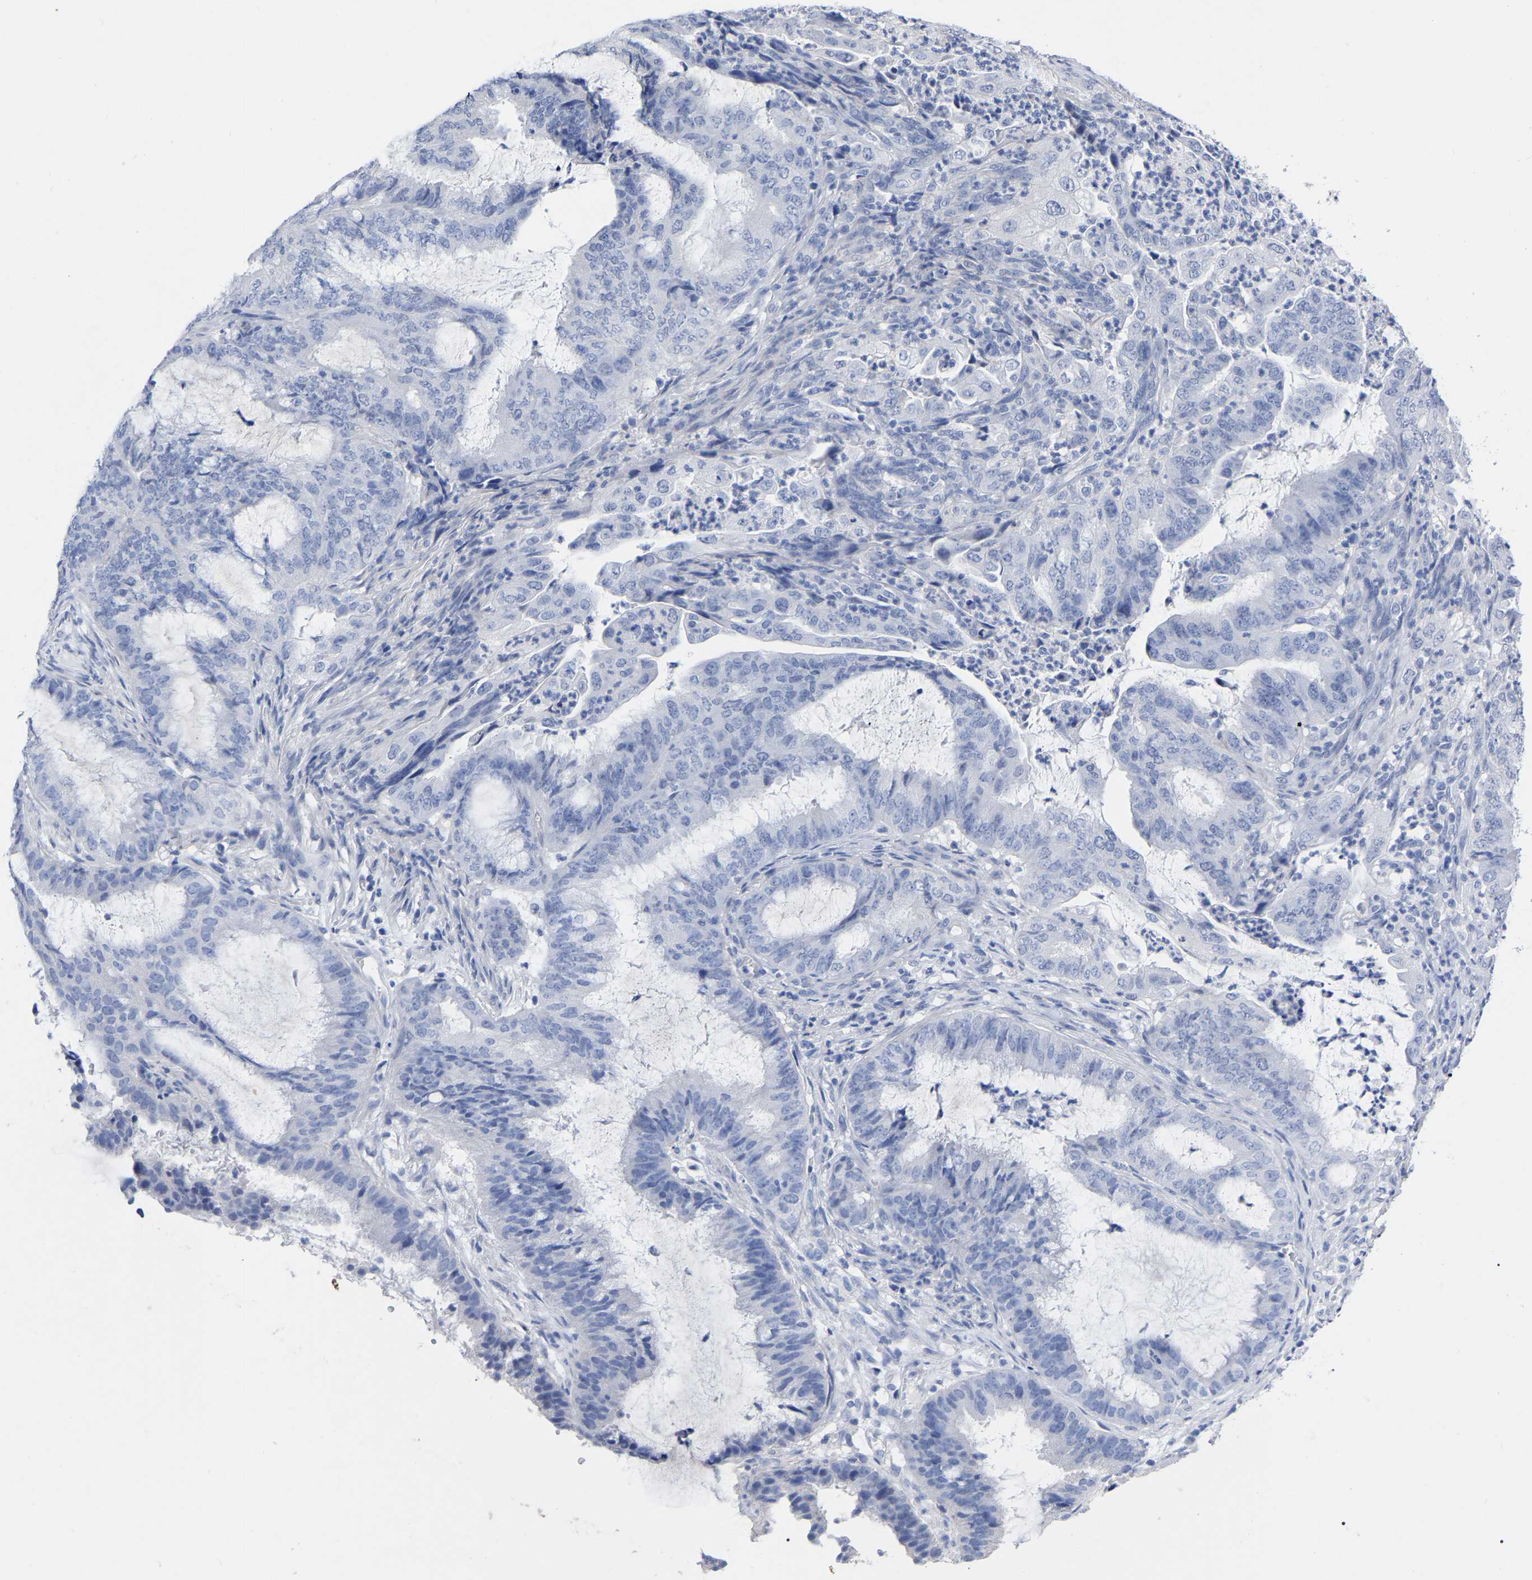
{"staining": {"intensity": "negative", "quantity": "none", "location": "none"}, "tissue": "endometrial cancer", "cell_type": "Tumor cells", "image_type": "cancer", "snomed": [{"axis": "morphology", "description": "Adenocarcinoma, NOS"}, {"axis": "topography", "description": "Endometrium"}], "caption": "High power microscopy photomicrograph of an immunohistochemistry photomicrograph of adenocarcinoma (endometrial), revealing no significant staining in tumor cells.", "gene": "ANXA13", "patient": {"sex": "female", "age": 51}}